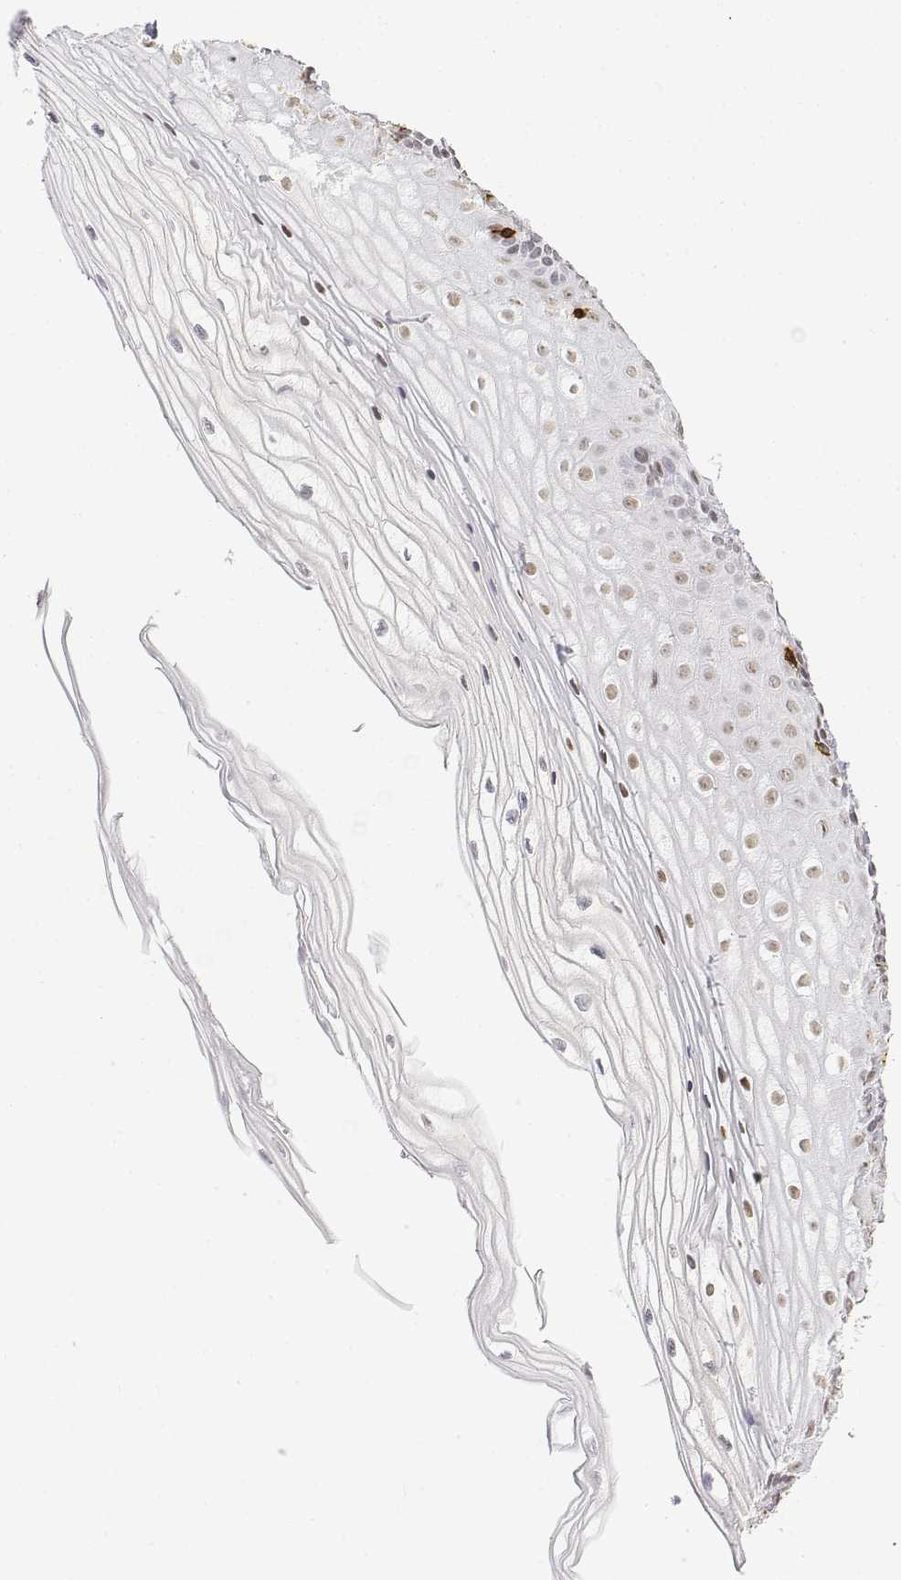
{"staining": {"intensity": "weak", "quantity": "25%-75%", "location": "nuclear"}, "tissue": "vagina", "cell_type": "Squamous epithelial cells", "image_type": "normal", "snomed": [{"axis": "morphology", "description": "Normal tissue, NOS"}, {"axis": "topography", "description": "Vagina"}], "caption": "Vagina stained with IHC reveals weak nuclear staining in approximately 25%-75% of squamous epithelial cells.", "gene": "CD3E", "patient": {"sex": "female", "age": 52}}